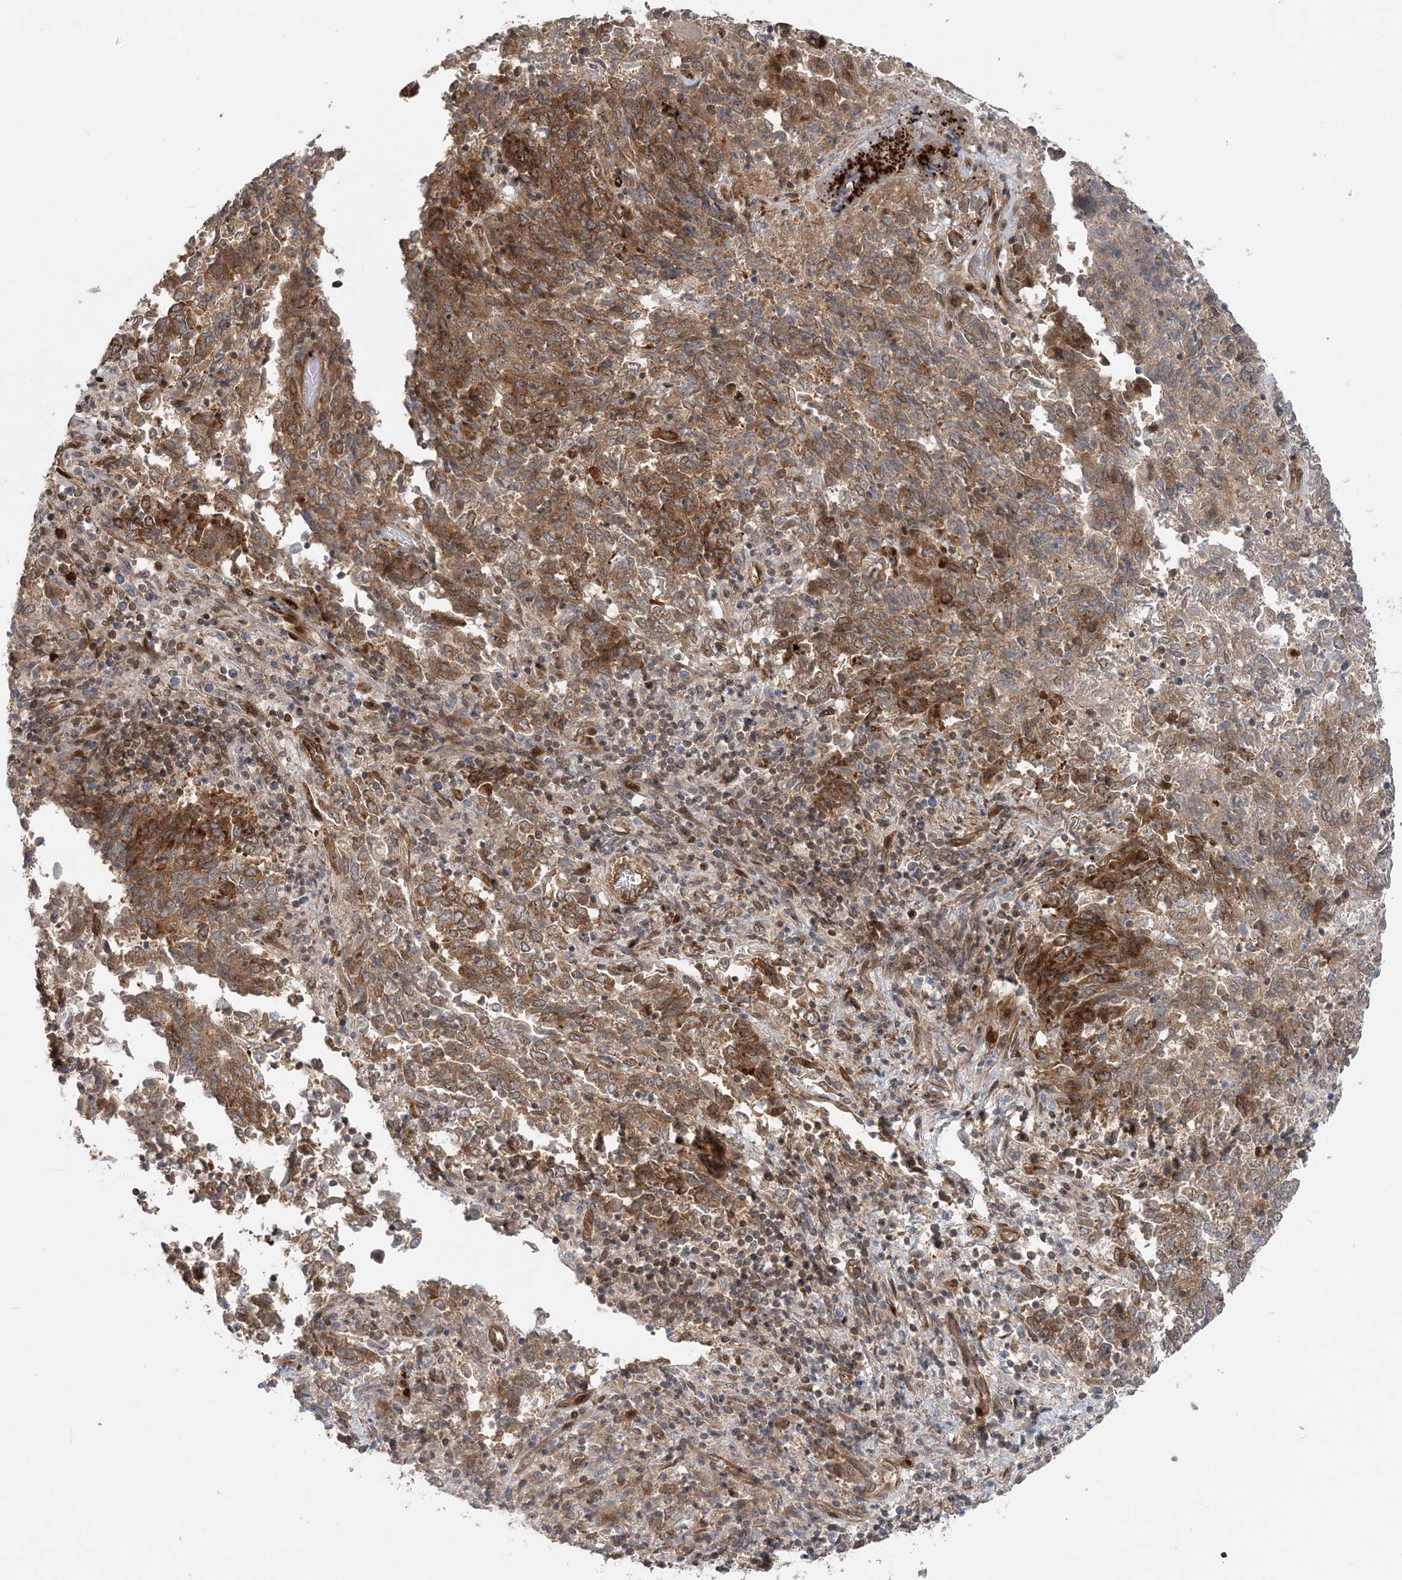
{"staining": {"intensity": "moderate", "quantity": ">75%", "location": "cytoplasmic/membranous"}, "tissue": "endometrial cancer", "cell_type": "Tumor cells", "image_type": "cancer", "snomed": [{"axis": "morphology", "description": "Adenocarcinoma, NOS"}, {"axis": "topography", "description": "Endometrium"}], "caption": "Protein staining reveals moderate cytoplasmic/membranous positivity in approximately >75% of tumor cells in endometrial adenocarcinoma.", "gene": "GEMIN5", "patient": {"sex": "female", "age": 80}}